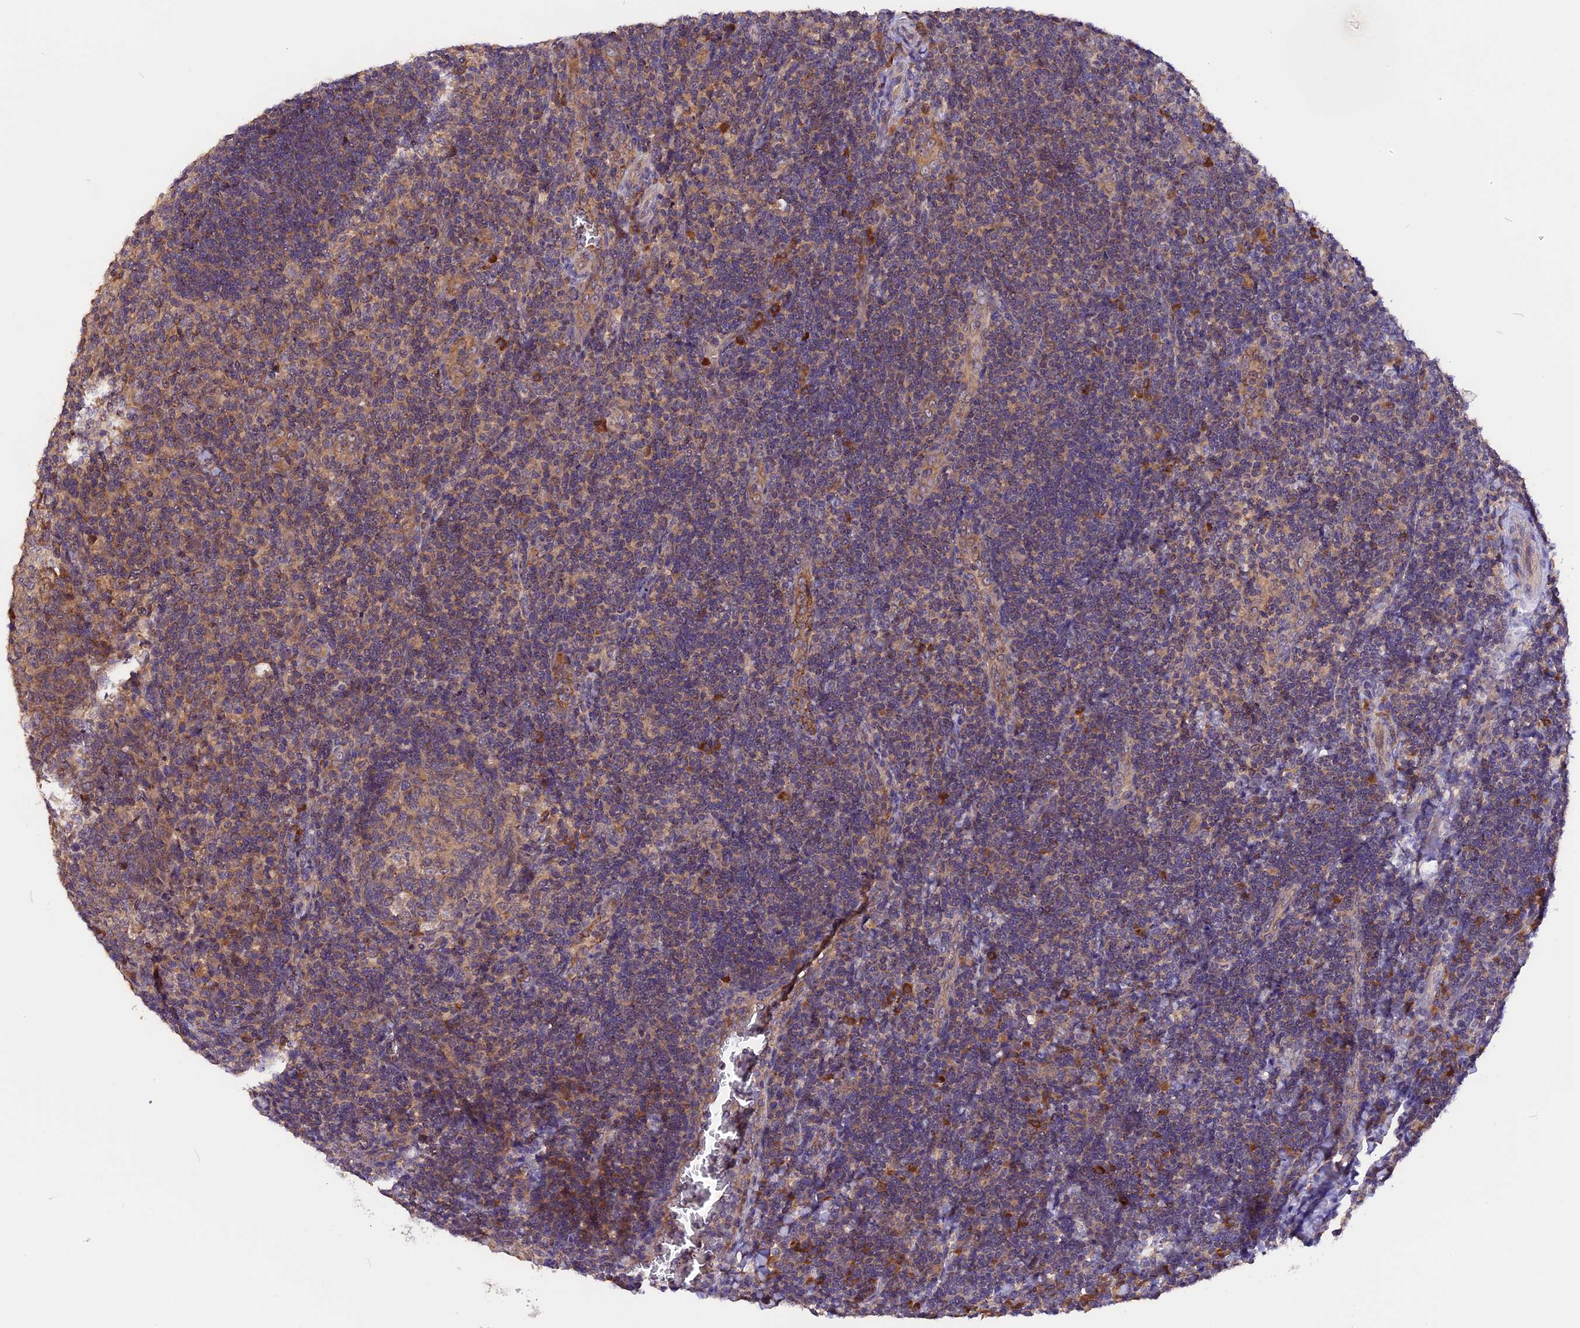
{"staining": {"intensity": "weak", "quantity": ">75%", "location": "cytoplasmic/membranous"}, "tissue": "tonsil", "cell_type": "Germinal center cells", "image_type": "normal", "snomed": [{"axis": "morphology", "description": "Normal tissue, NOS"}, {"axis": "topography", "description": "Tonsil"}], "caption": "Immunohistochemistry (IHC) micrograph of normal tonsil: human tonsil stained using IHC shows low levels of weak protein expression localized specifically in the cytoplasmic/membranous of germinal center cells, appearing as a cytoplasmic/membranous brown color.", "gene": "MARK4", "patient": {"sex": "male", "age": 17}}